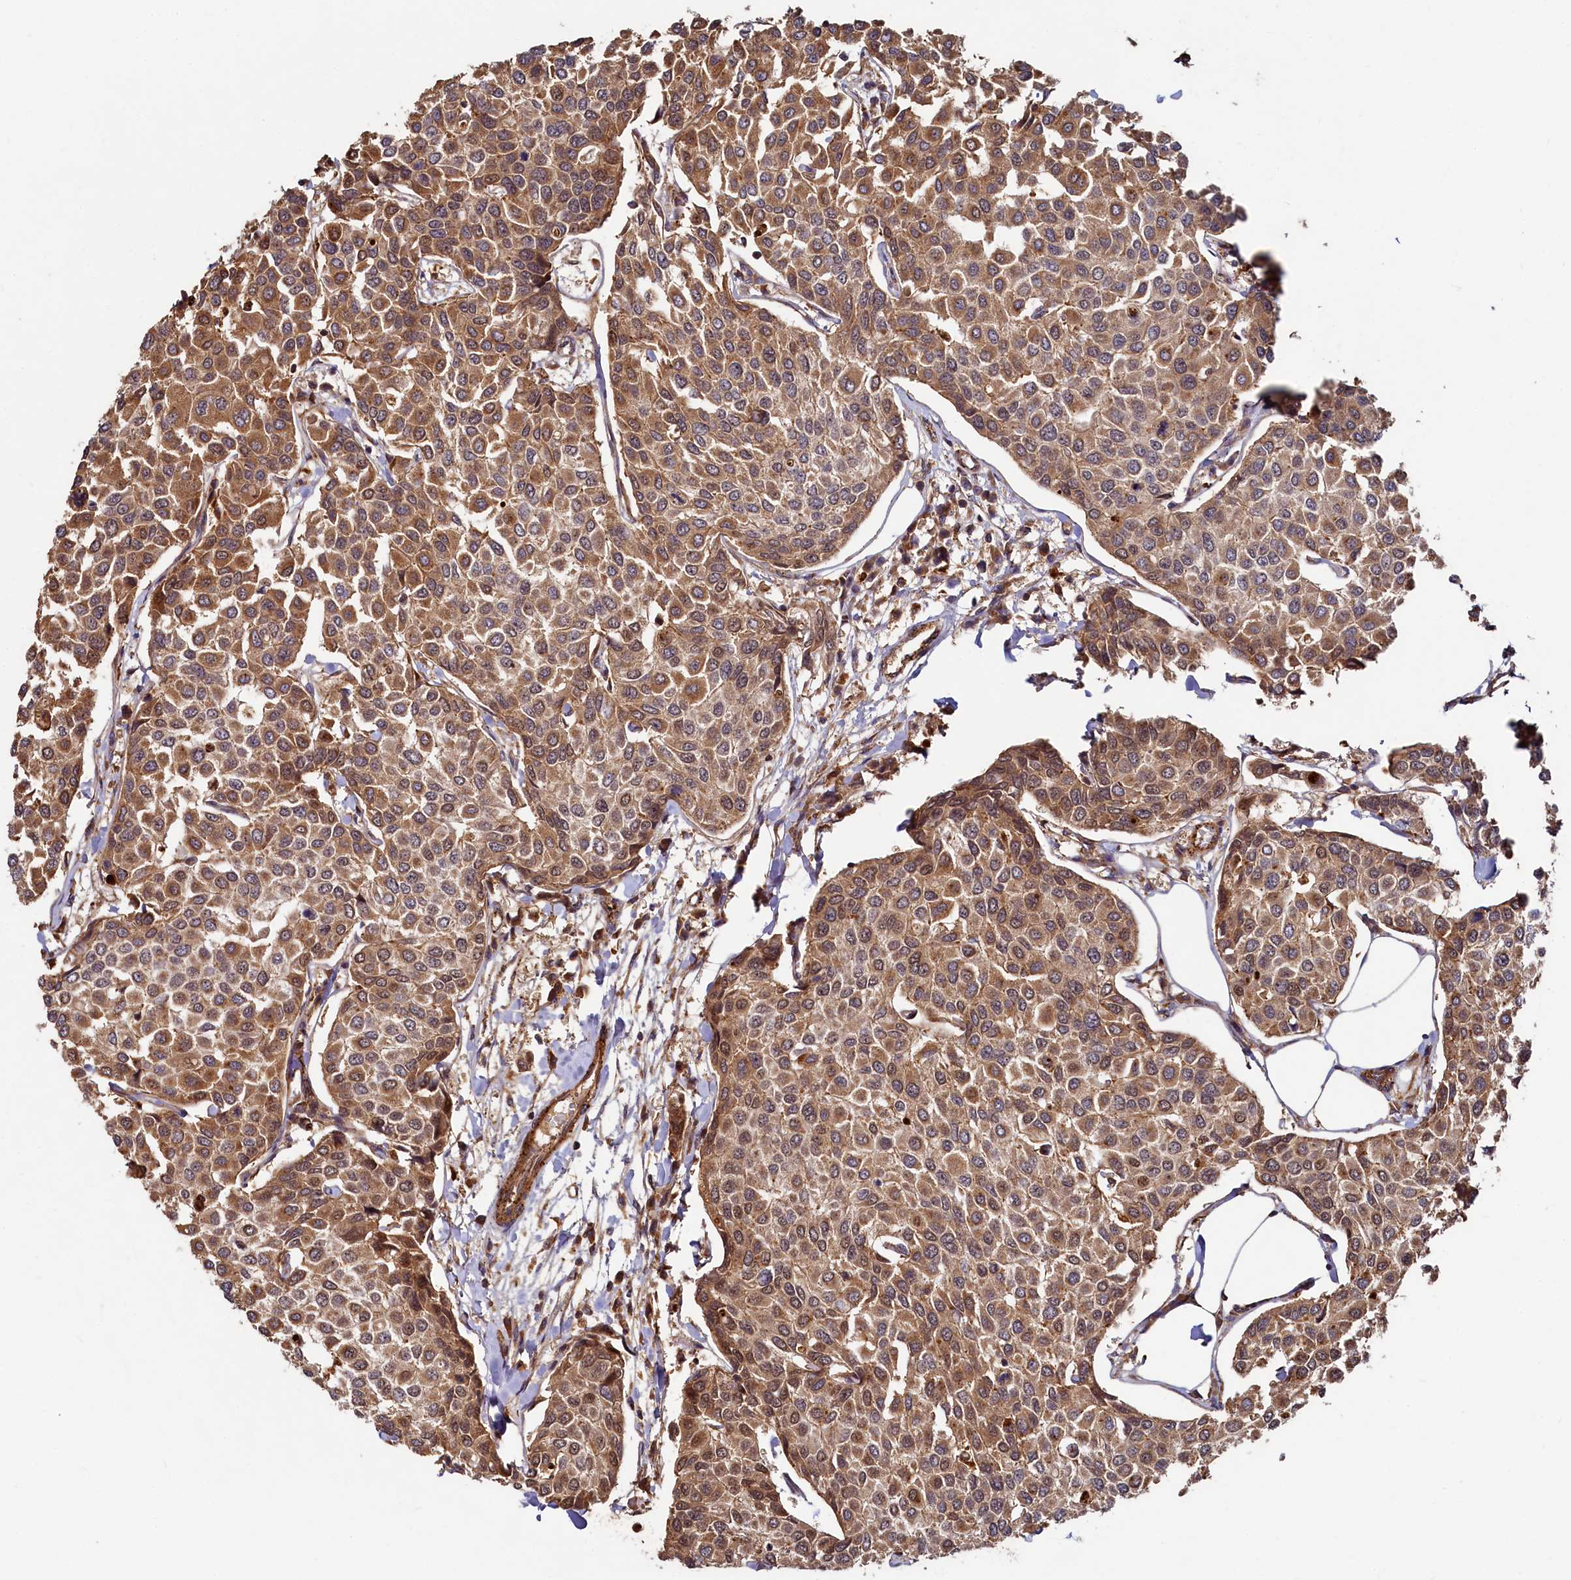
{"staining": {"intensity": "moderate", "quantity": ">75%", "location": "cytoplasmic/membranous"}, "tissue": "breast cancer", "cell_type": "Tumor cells", "image_type": "cancer", "snomed": [{"axis": "morphology", "description": "Duct carcinoma"}, {"axis": "topography", "description": "Breast"}], "caption": "Moderate cytoplasmic/membranous staining is appreciated in about >75% of tumor cells in breast intraductal carcinoma.", "gene": "TRIM23", "patient": {"sex": "female", "age": 55}}